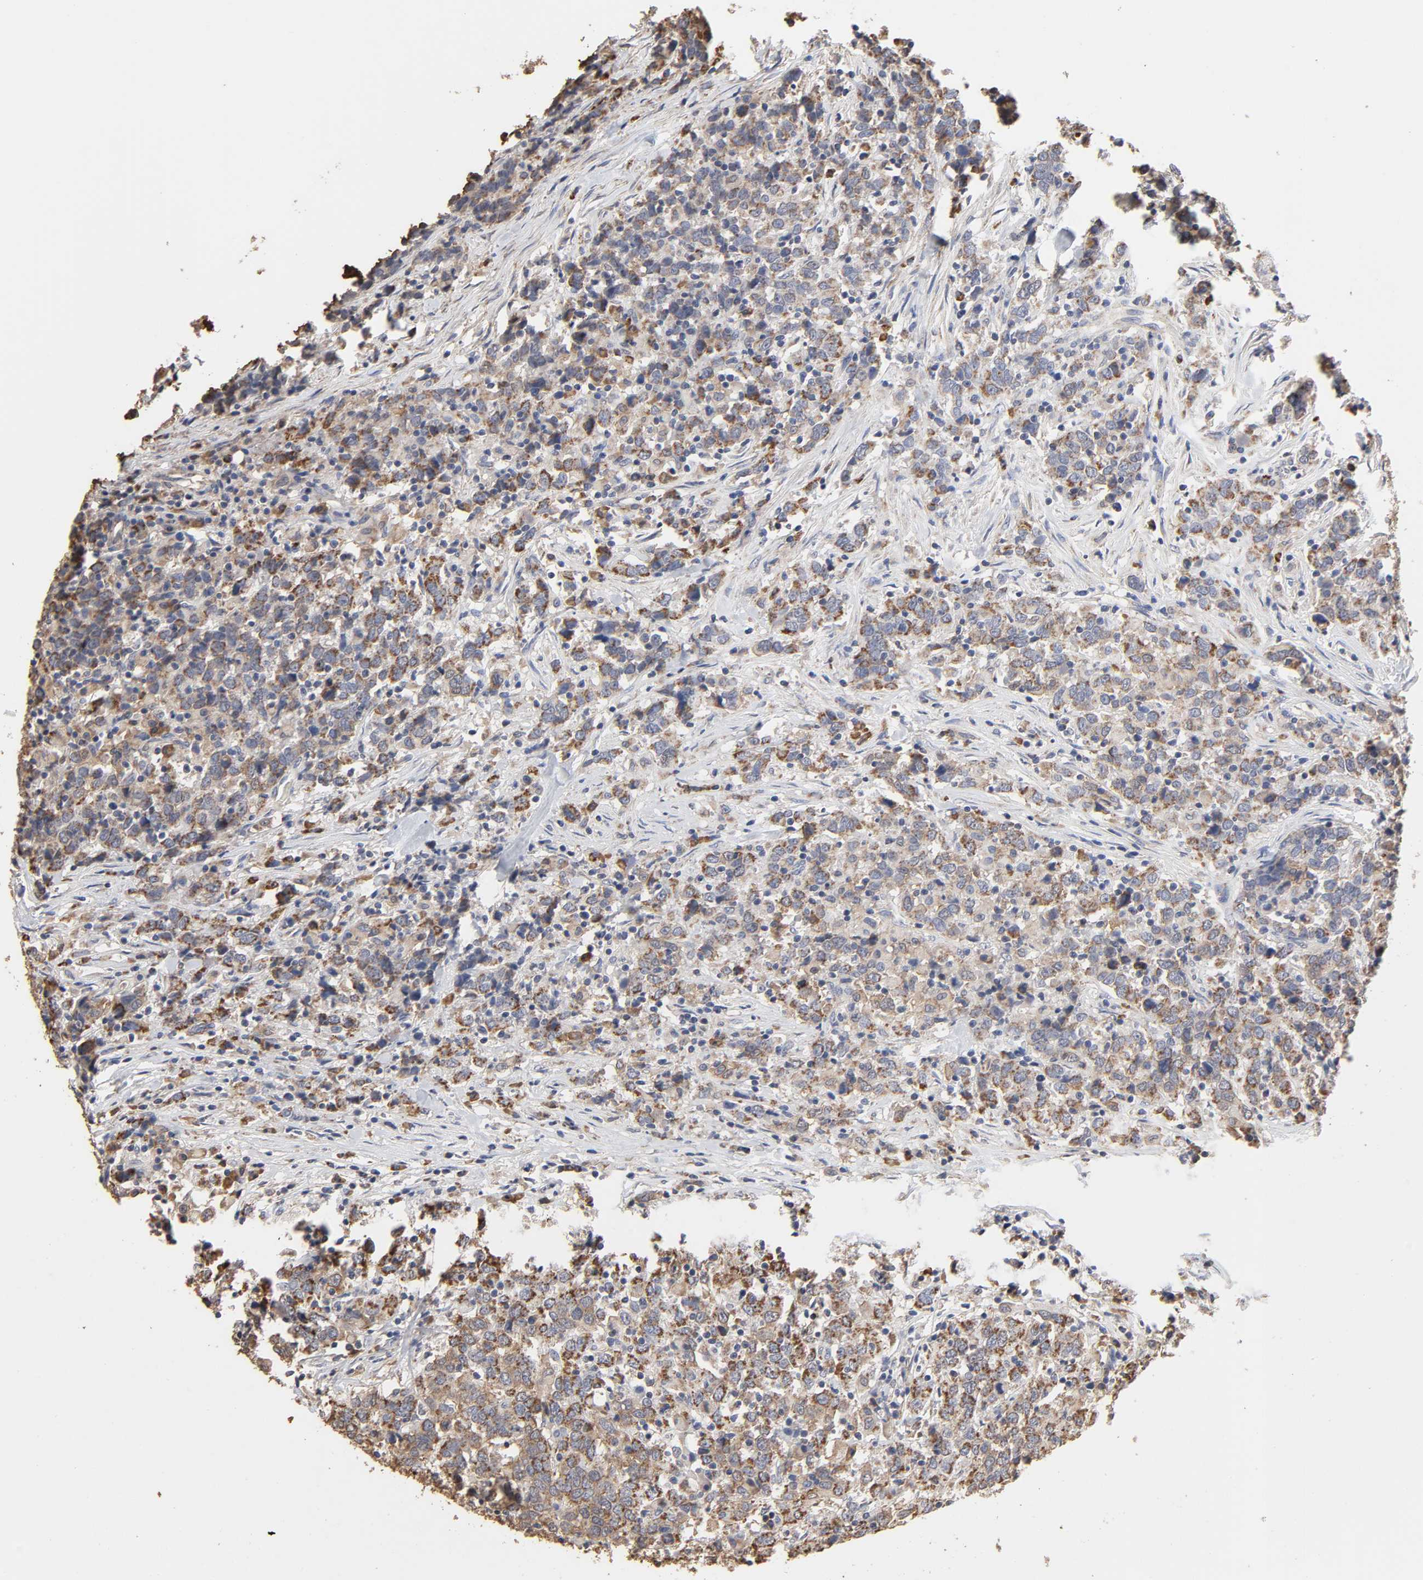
{"staining": {"intensity": "moderate", "quantity": ">75%", "location": "cytoplasmic/membranous"}, "tissue": "urothelial cancer", "cell_type": "Tumor cells", "image_type": "cancer", "snomed": [{"axis": "morphology", "description": "Urothelial carcinoma, High grade"}, {"axis": "topography", "description": "Urinary bladder"}], "caption": "IHC staining of urothelial cancer, which reveals medium levels of moderate cytoplasmic/membranous positivity in approximately >75% of tumor cells indicating moderate cytoplasmic/membranous protein staining. The staining was performed using DAB (3,3'-diaminobenzidine) (brown) for protein detection and nuclei were counterstained in hematoxylin (blue).", "gene": "CYCS", "patient": {"sex": "male", "age": 61}}